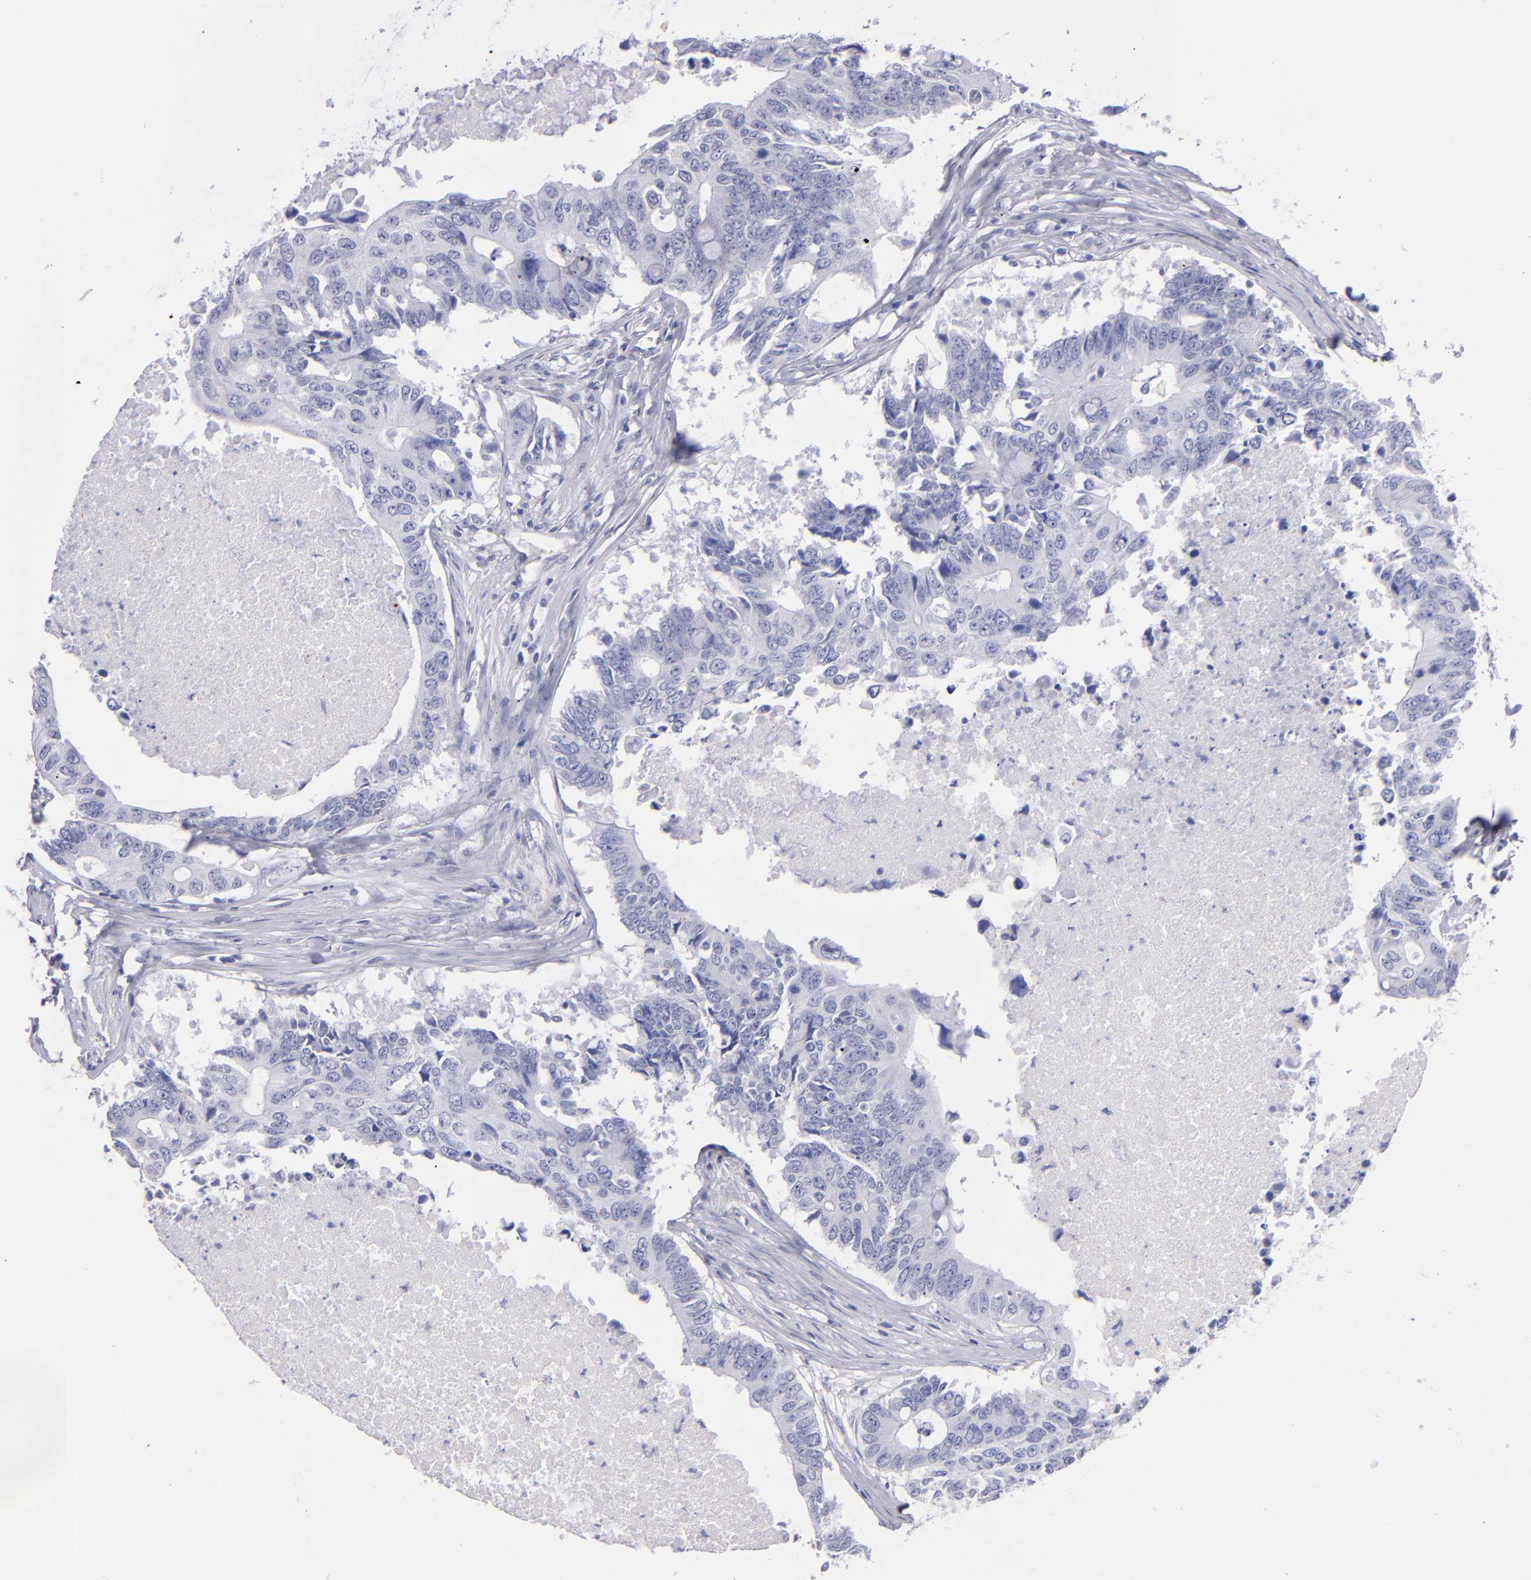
{"staining": {"intensity": "negative", "quantity": "none", "location": "none"}, "tissue": "colorectal cancer", "cell_type": "Tumor cells", "image_type": "cancer", "snomed": [{"axis": "morphology", "description": "Adenocarcinoma, NOS"}, {"axis": "topography", "description": "Colon"}], "caption": "This is an immunohistochemistry micrograph of colorectal adenocarcinoma. There is no positivity in tumor cells.", "gene": "TG", "patient": {"sex": "male", "age": 71}}